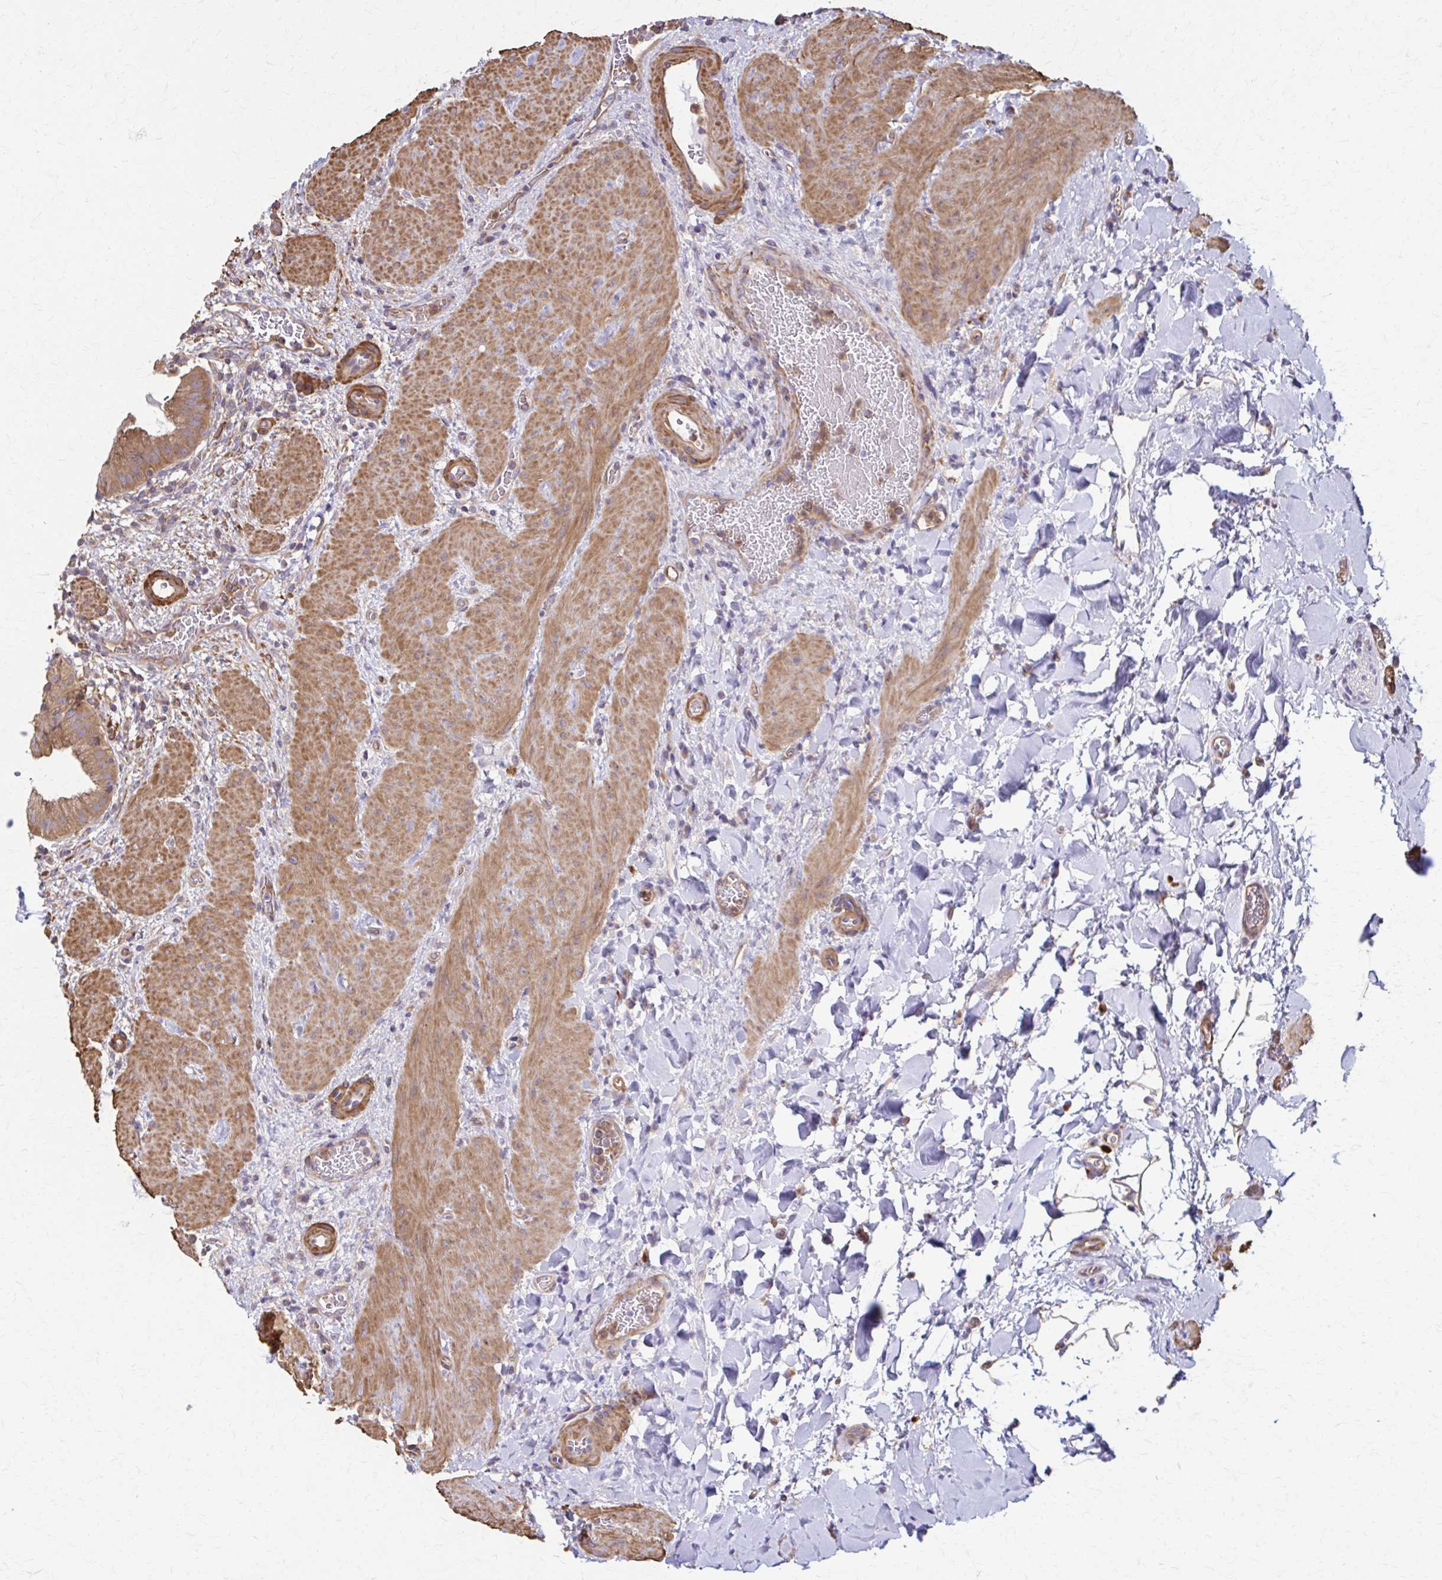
{"staining": {"intensity": "moderate", "quantity": ">75%", "location": "cytoplasmic/membranous"}, "tissue": "gallbladder", "cell_type": "Glandular cells", "image_type": "normal", "snomed": [{"axis": "morphology", "description": "Normal tissue, NOS"}, {"axis": "topography", "description": "Gallbladder"}], "caption": "The photomicrograph reveals immunohistochemical staining of benign gallbladder. There is moderate cytoplasmic/membranous expression is seen in about >75% of glandular cells. (Stains: DAB in brown, nuclei in blue, Microscopy: brightfield microscopy at high magnification).", "gene": "DSP", "patient": {"sex": "male", "age": 26}}